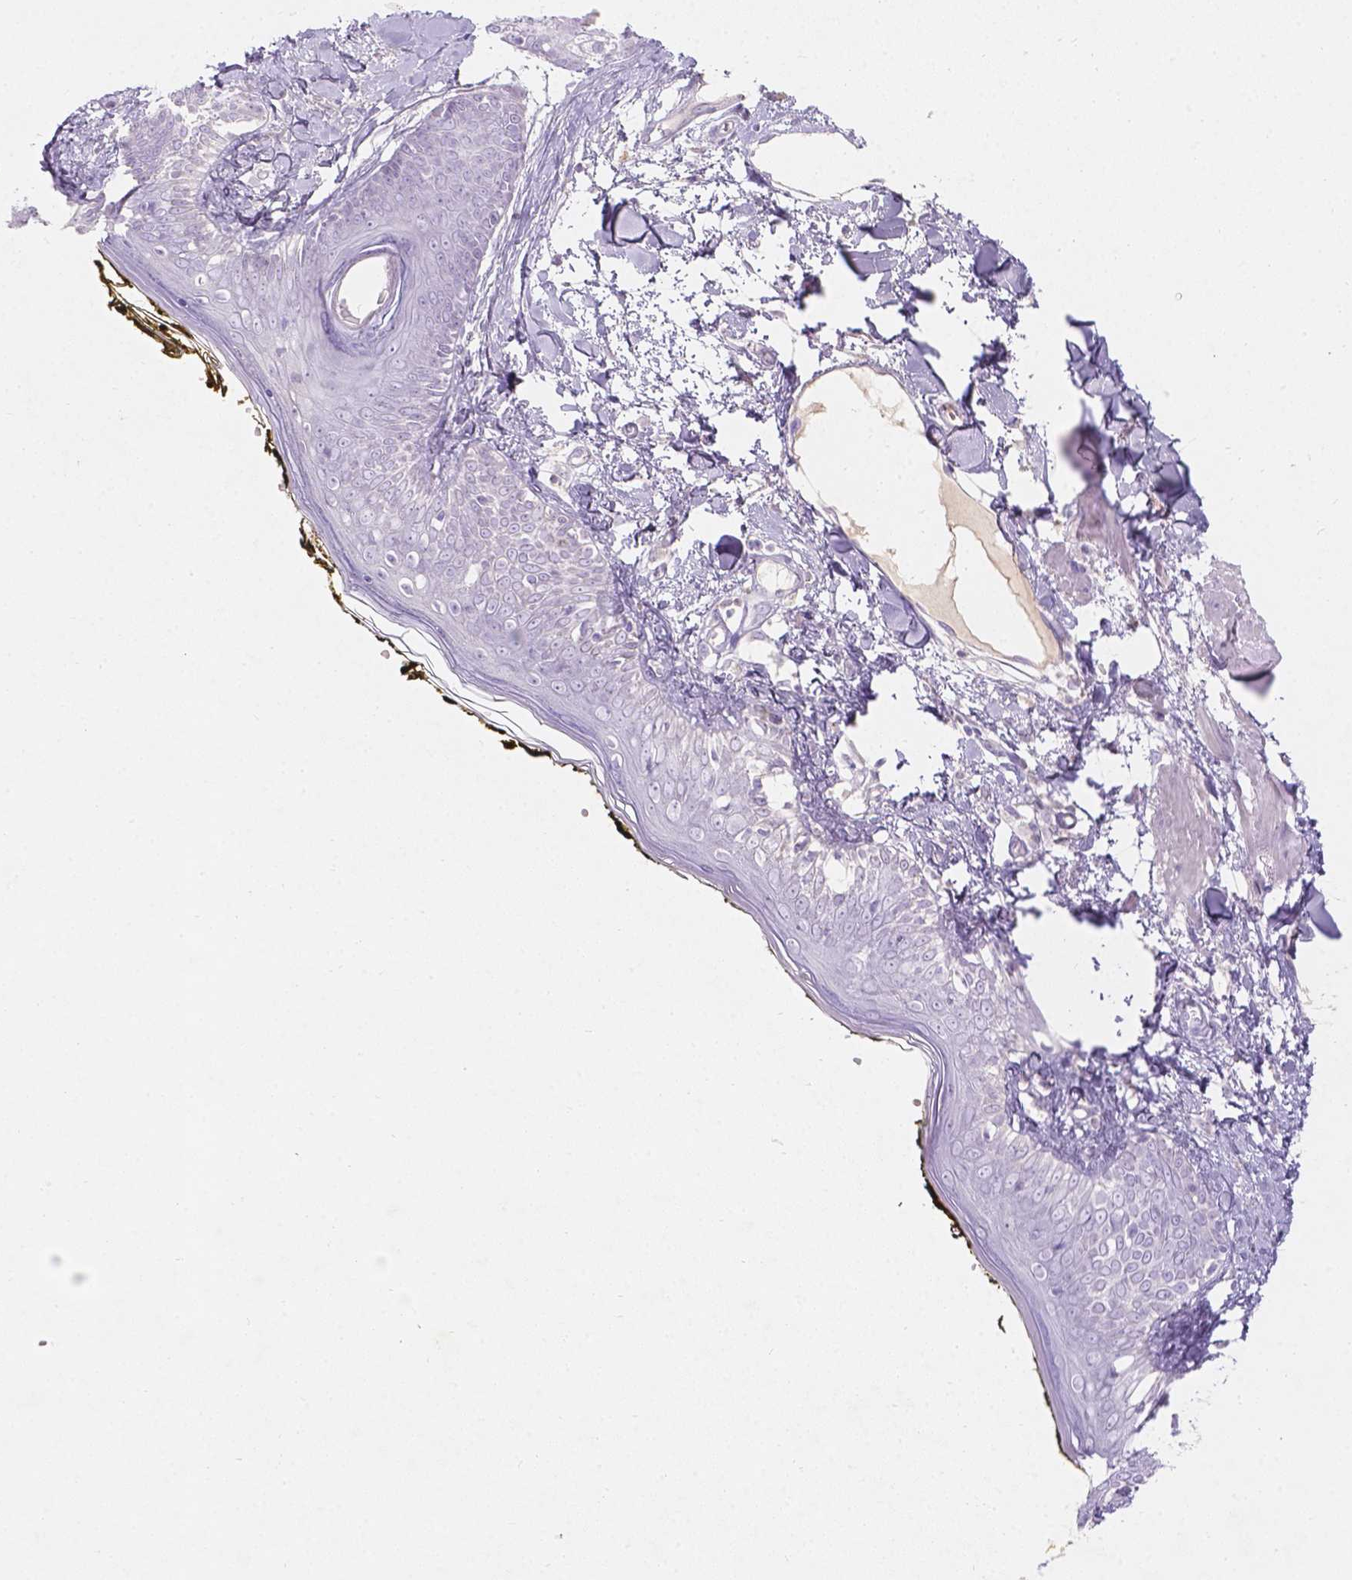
{"staining": {"intensity": "negative", "quantity": "none", "location": "none"}, "tissue": "skin", "cell_type": "Fibroblasts", "image_type": "normal", "snomed": [{"axis": "morphology", "description": "Normal tissue, NOS"}, {"axis": "topography", "description": "Skin"}], "caption": "Photomicrograph shows no protein expression in fibroblasts of normal skin. The staining was performed using DAB (3,3'-diaminobenzidine) to visualize the protein expression in brown, while the nuclei were stained in blue with hematoxylin (Magnification: 20x).", "gene": "GAL3ST2", "patient": {"sex": "male", "age": 76}}